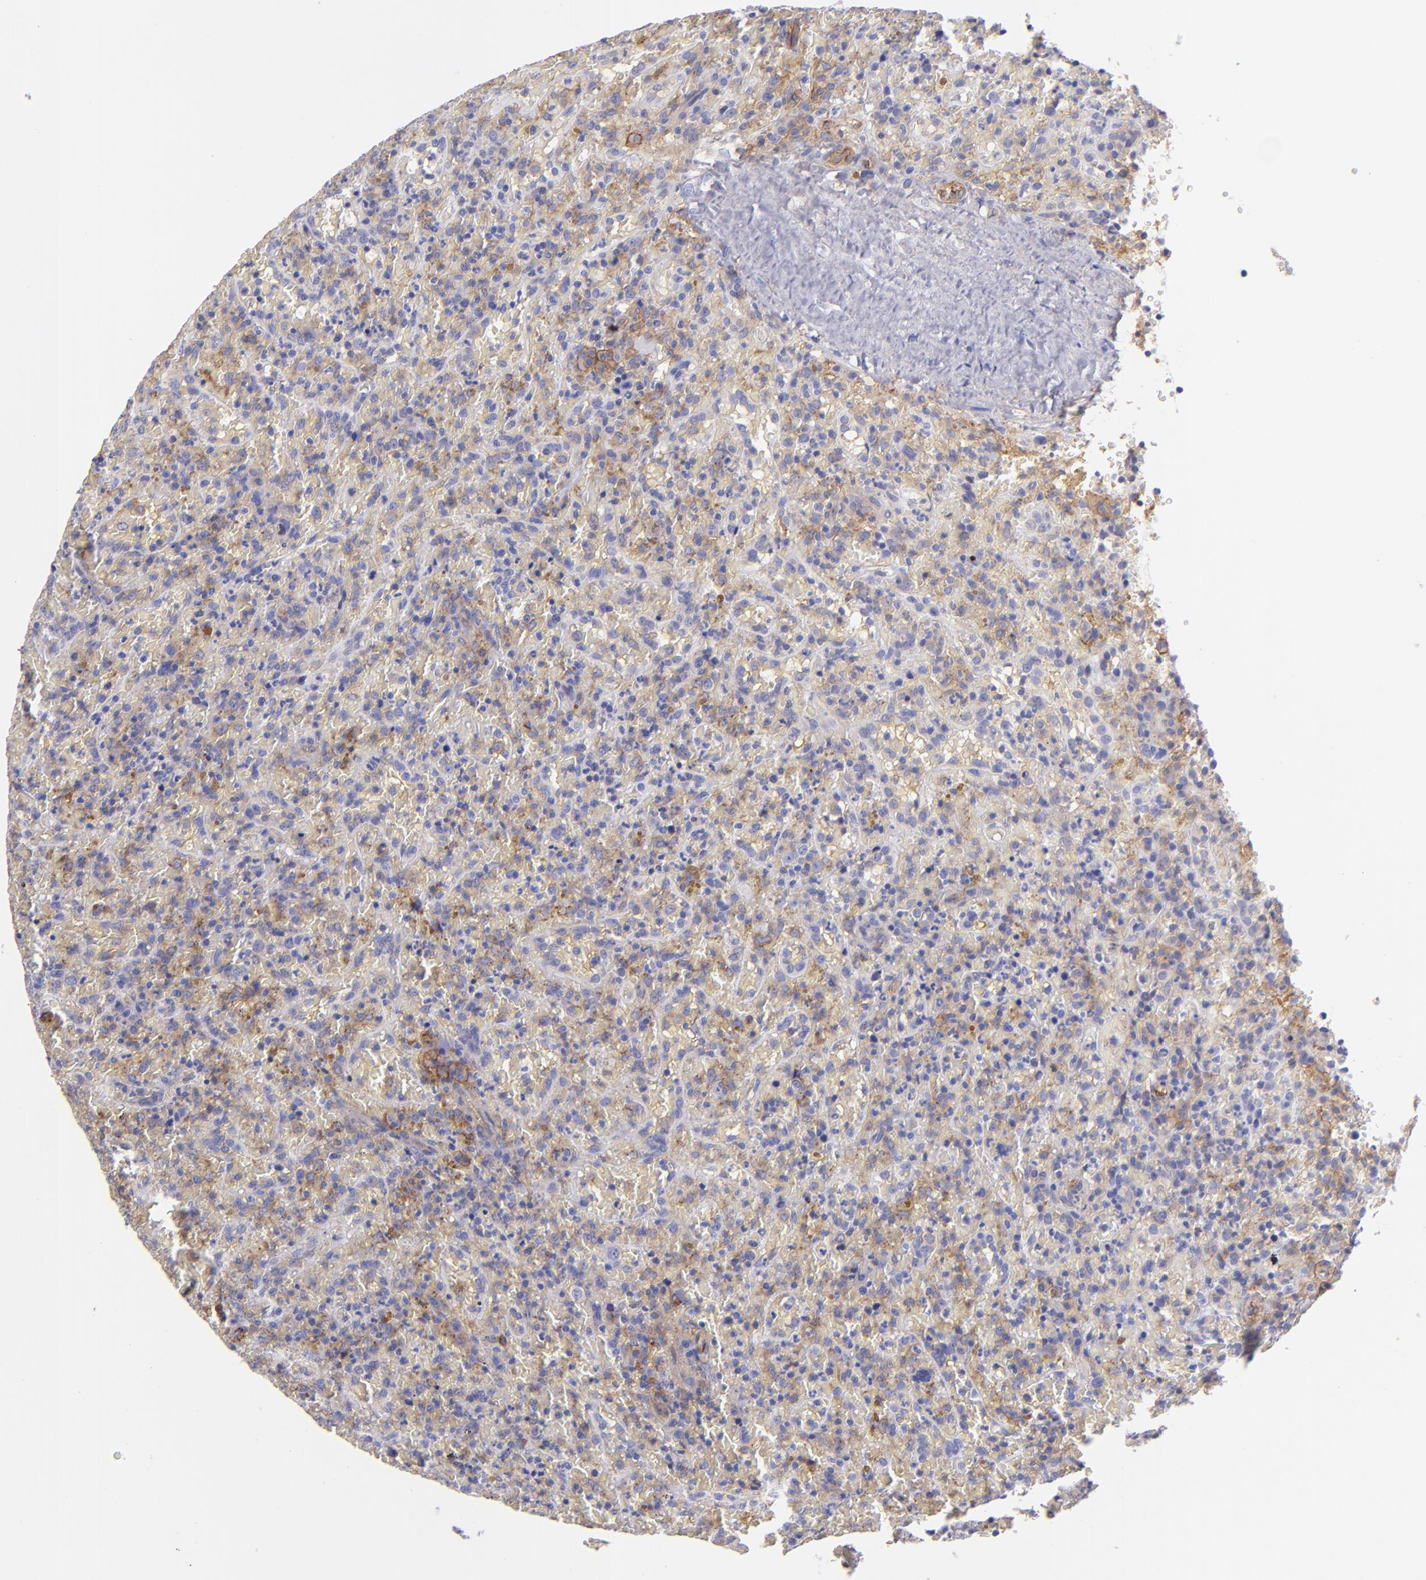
{"staining": {"intensity": "weak", "quantity": "<25%", "location": "cytoplasmic/membranous"}, "tissue": "lymphoma", "cell_type": "Tumor cells", "image_type": "cancer", "snomed": [{"axis": "morphology", "description": "Malignant lymphoma, non-Hodgkin's type, High grade"}, {"axis": "topography", "description": "Spleen"}, {"axis": "topography", "description": "Lymph node"}], "caption": "Immunohistochemical staining of human lymphoma exhibits no significant expression in tumor cells.", "gene": "ENTPD1", "patient": {"sex": "female", "age": 70}}